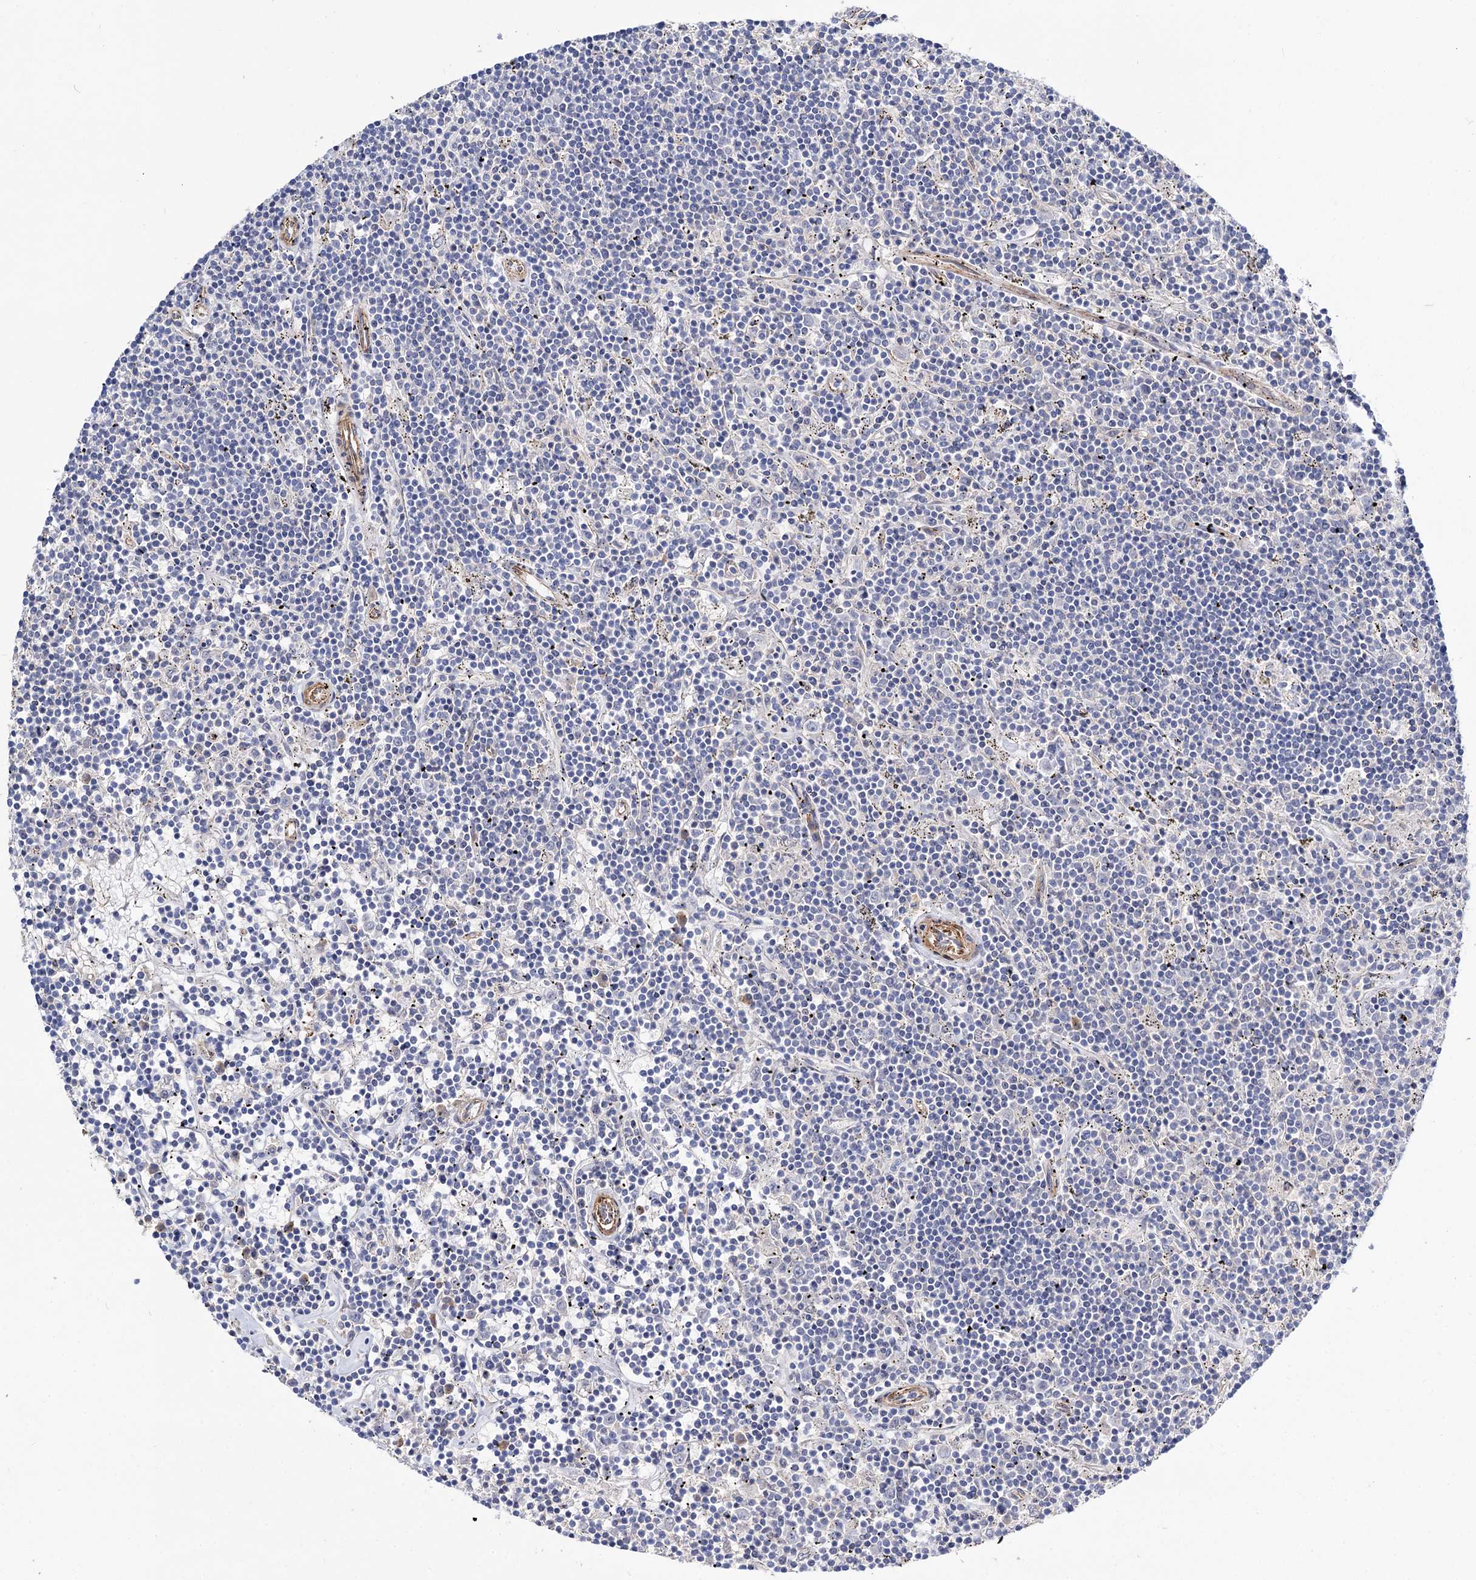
{"staining": {"intensity": "negative", "quantity": "none", "location": "none"}, "tissue": "lymphoma", "cell_type": "Tumor cells", "image_type": "cancer", "snomed": [{"axis": "morphology", "description": "Malignant lymphoma, non-Hodgkin's type, Low grade"}, {"axis": "topography", "description": "Spleen"}], "caption": "The IHC image has no significant positivity in tumor cells of lymphoma tissue. (DAB IHC, high magnification).", "gene": "NUDCD2", "patient": {"sex": "male", "age": 76}}